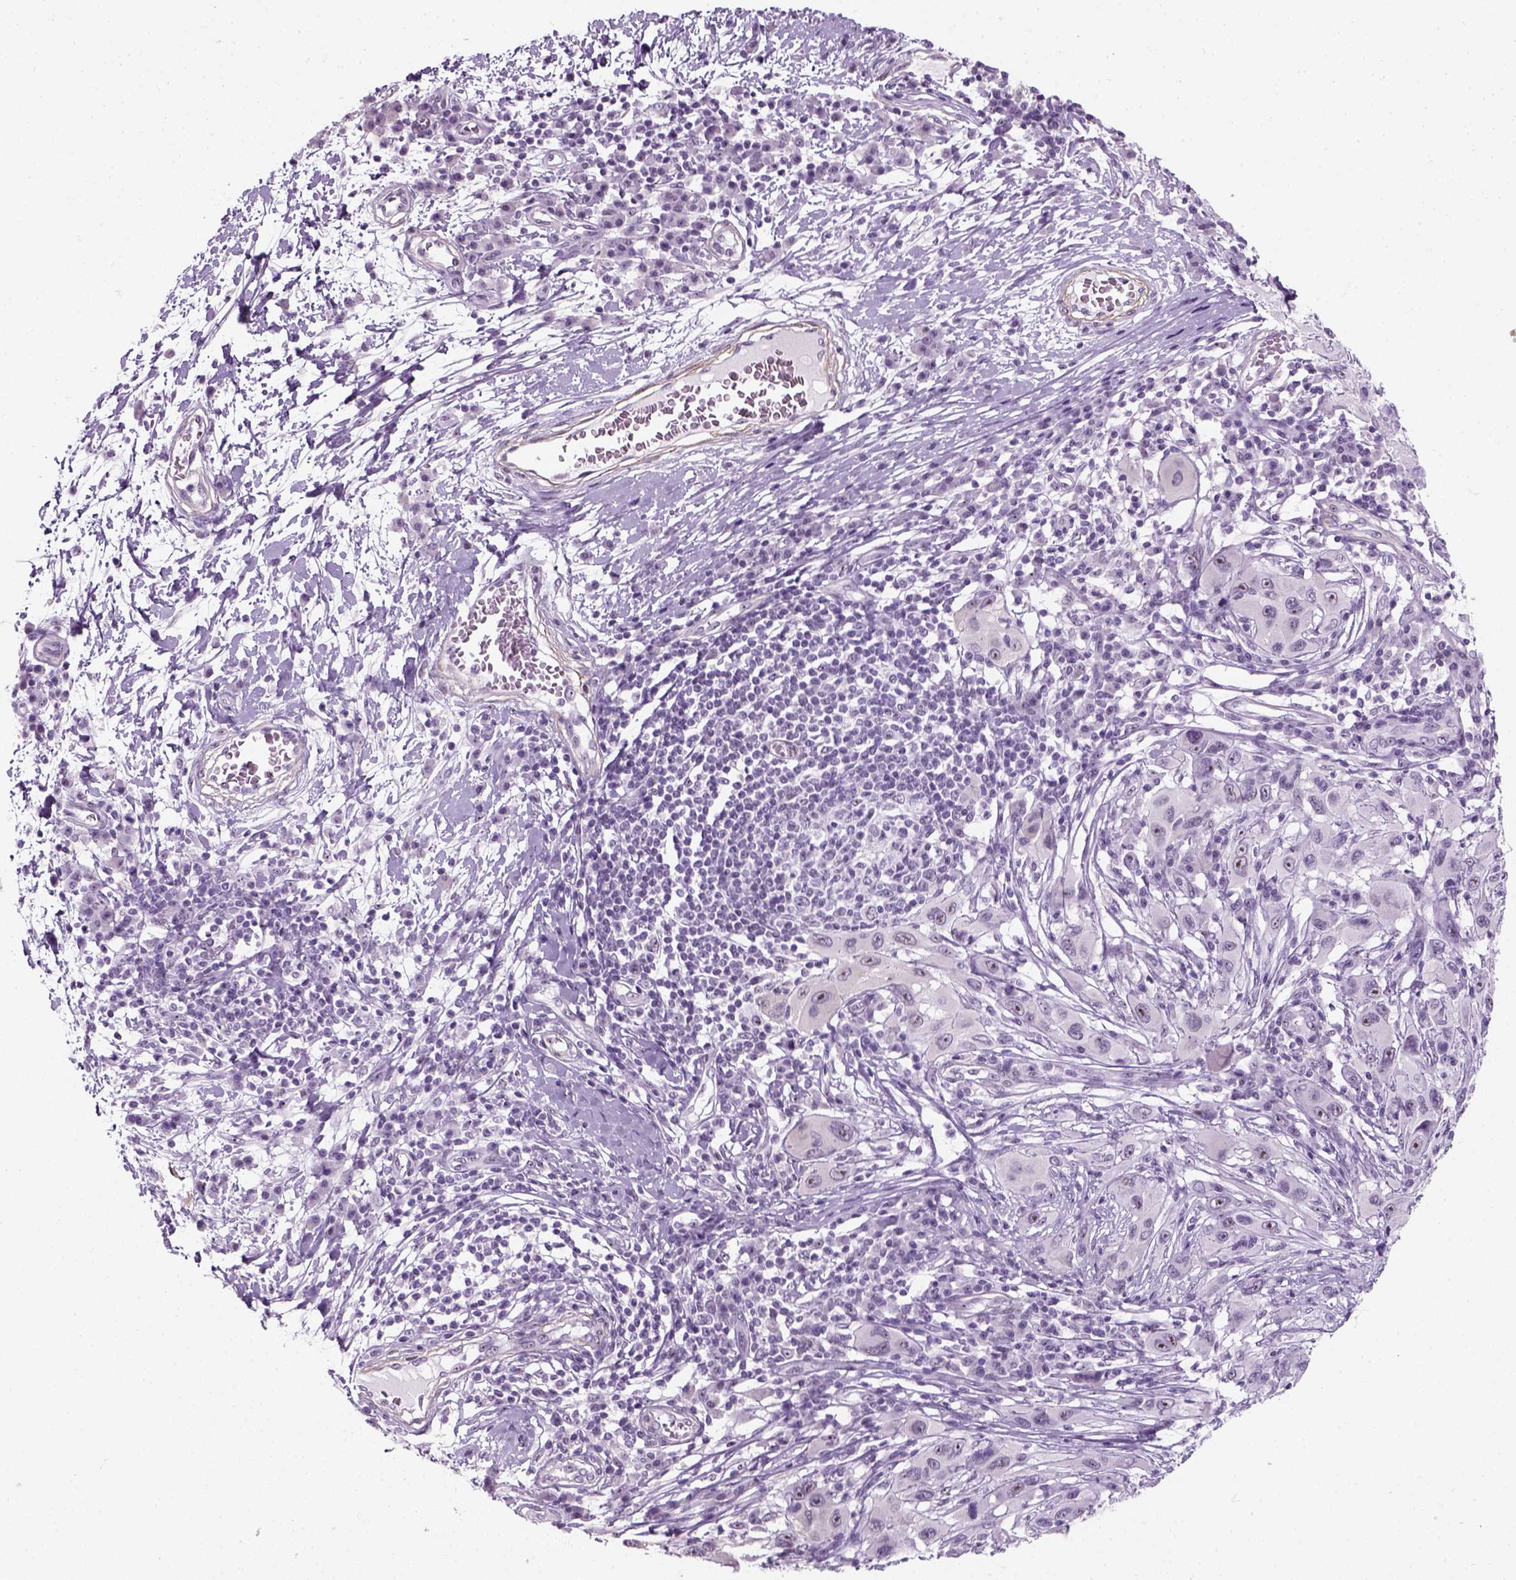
{"staining": {"intensity": "negative", "quantity": "none", "location": "none"}, "tissue": "melanoma", "cell_type": "Tumor cells", "image_type": "cancer", "snomed": [{"axis": "morphology", "description": "Malignant melanoma, NOS"}, {"axis": "topography", "description": "Skin"}], "caption": "Immunohistochemistry micrograph of neoplastic tissue: malignant melanoma stained with DAB (3,3'-diaminobenzidine) reveals no significant protein expression in tumor cells.", "gene": "ZNF865", "patient": {"sex": "male", "age": 53}}